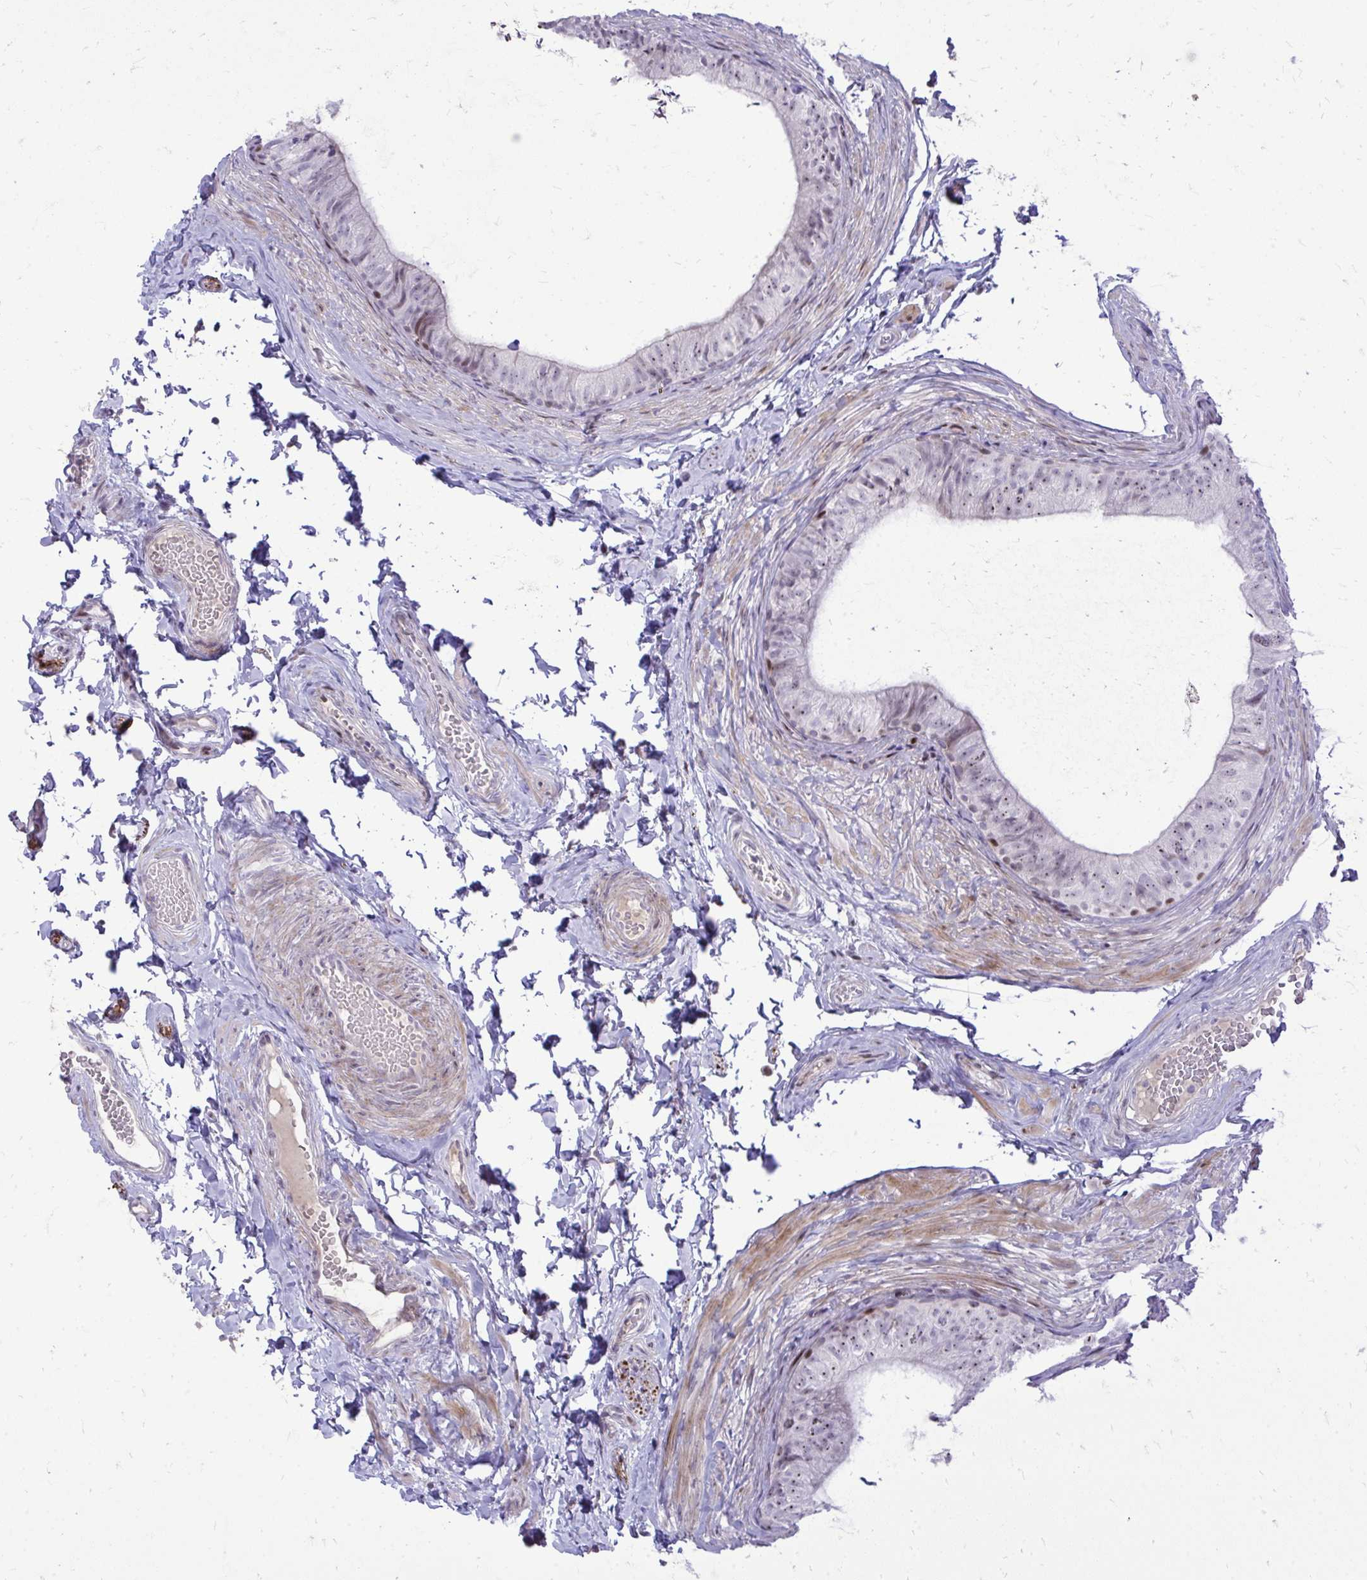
{"staining": {"intensity": "strong", "quantity": "<25%", "location": "nuclear"}, "tissue": "epididymis", "cell_type": "Glandular cells", "image_type": "normal", "snomed": [{"axis": "morphology", "description": "Normal tissue, NOS"}, {"axis": "topography", "description": "Epididymis, spermatic cord, NOS"}, {"axis": "topography", "description": "Epididymis"}, {"axis": "topography", "description": "Peripheral nerve tissue"}], "caption": "The histopathology image demonstrates staining of normal epididymis, revealing strong nuclear protein positivity (brown color) within glandular cells. (brown staining indicates protein expression, while blue staining denotes nuclei).", "gene": "DLX4", "patient": {"sex": "male", "age": 29}}